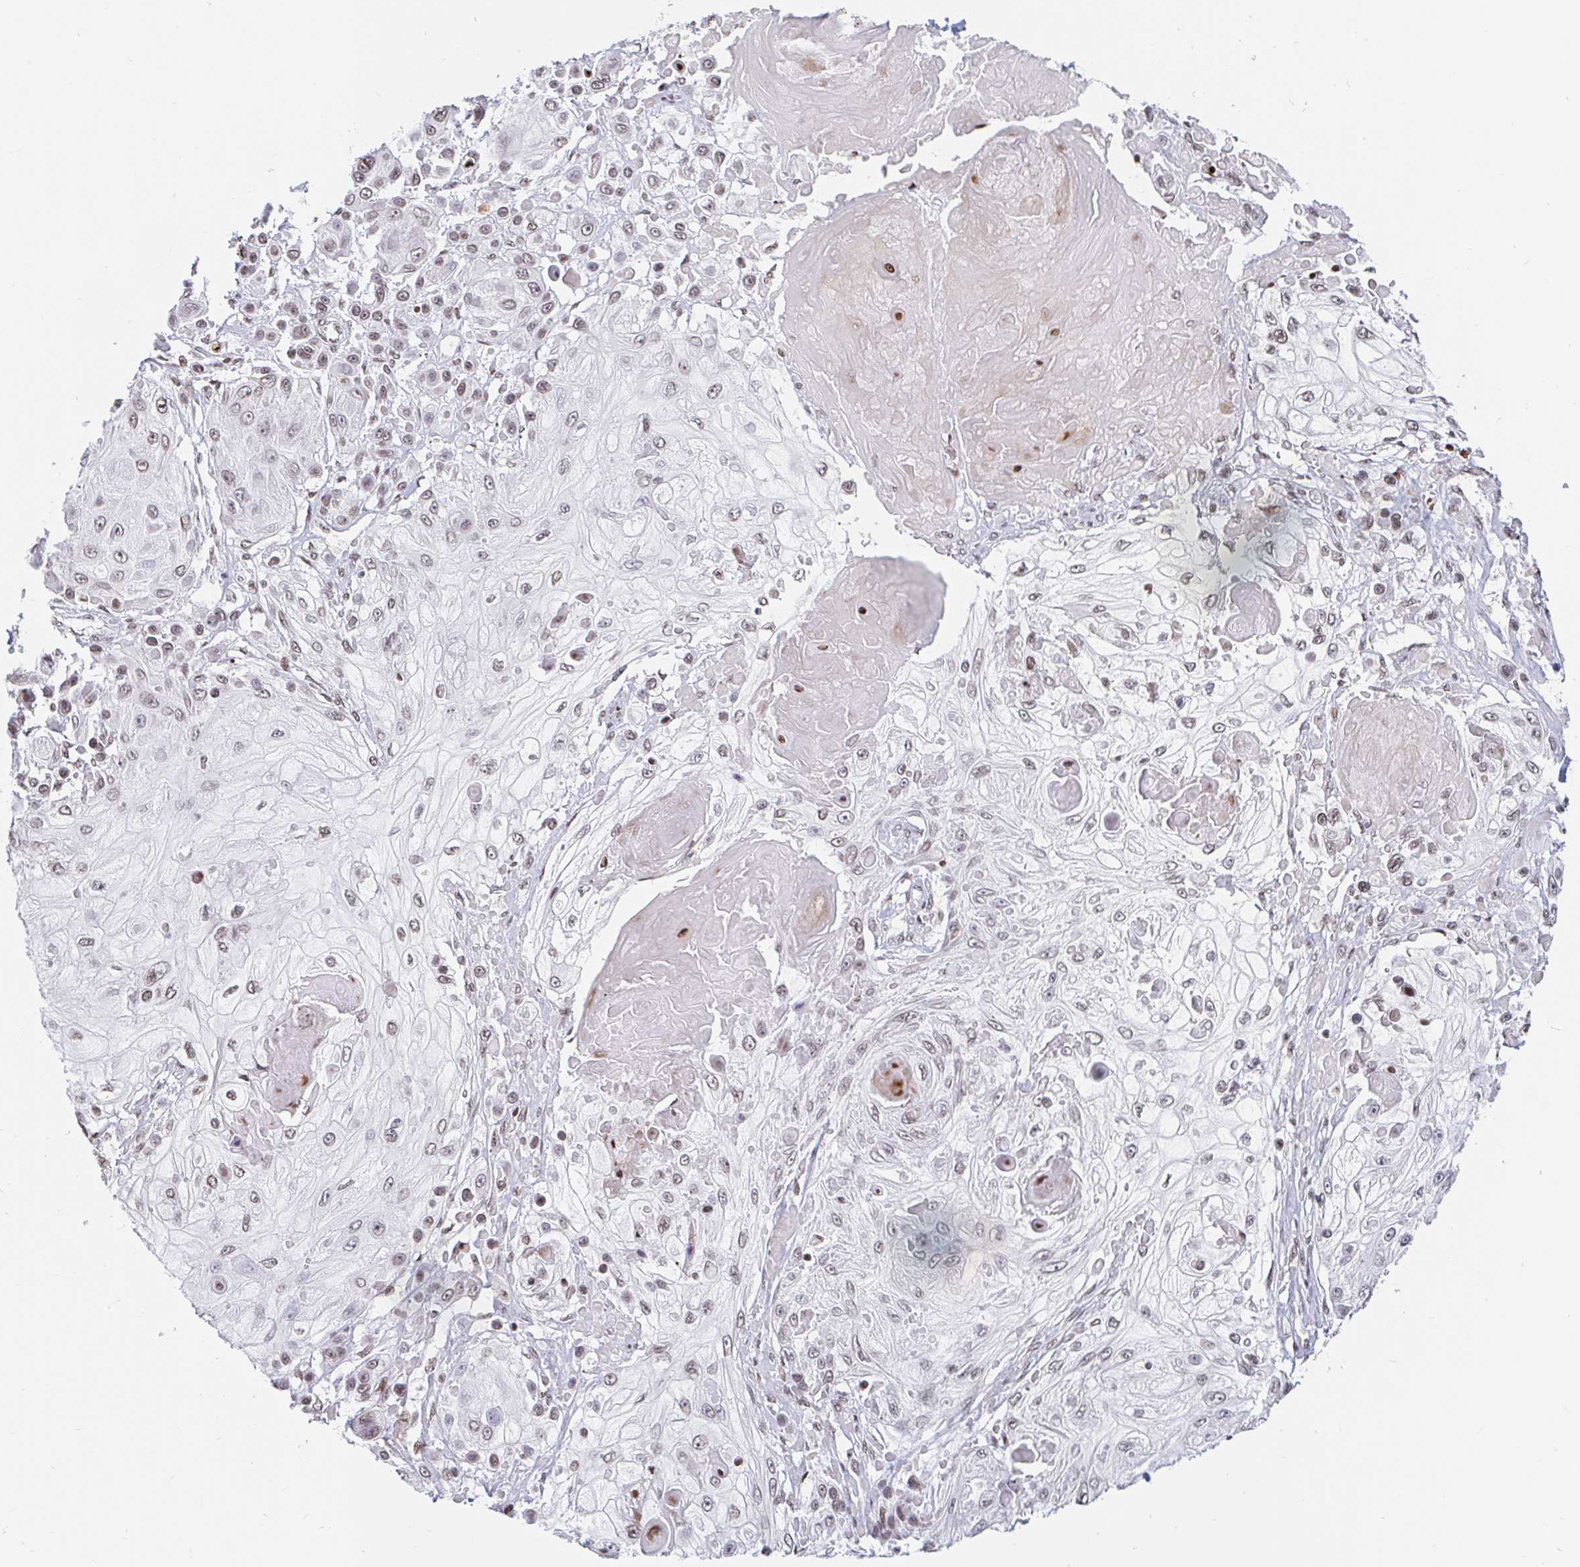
{"staining": {"intensity": "weak", "quantity": "25%-75%", "location": "nuclear"}, "tissue": "skin cancer", "cell_type": "Tumor cells", "image_type": "cancer", "snomed": [{"axis": "morphology", "description": "Squamous cell carcinoma, NOS"}, {"axis": "topography", "description": "Skin"}], "caption": "Immunohistochemical staining of human skin cancer (squamous cell carcinoma) displays low levels of weak nuclear staining in approximately 25%-75% of tumor cells. The protein of interest is stained brown, and the nuclei are stained in blue (DAB IHC with brightfield microscopy, high magnification).", "gene": "HOXC10", "patient": {"sex": "male", "age": 67}}